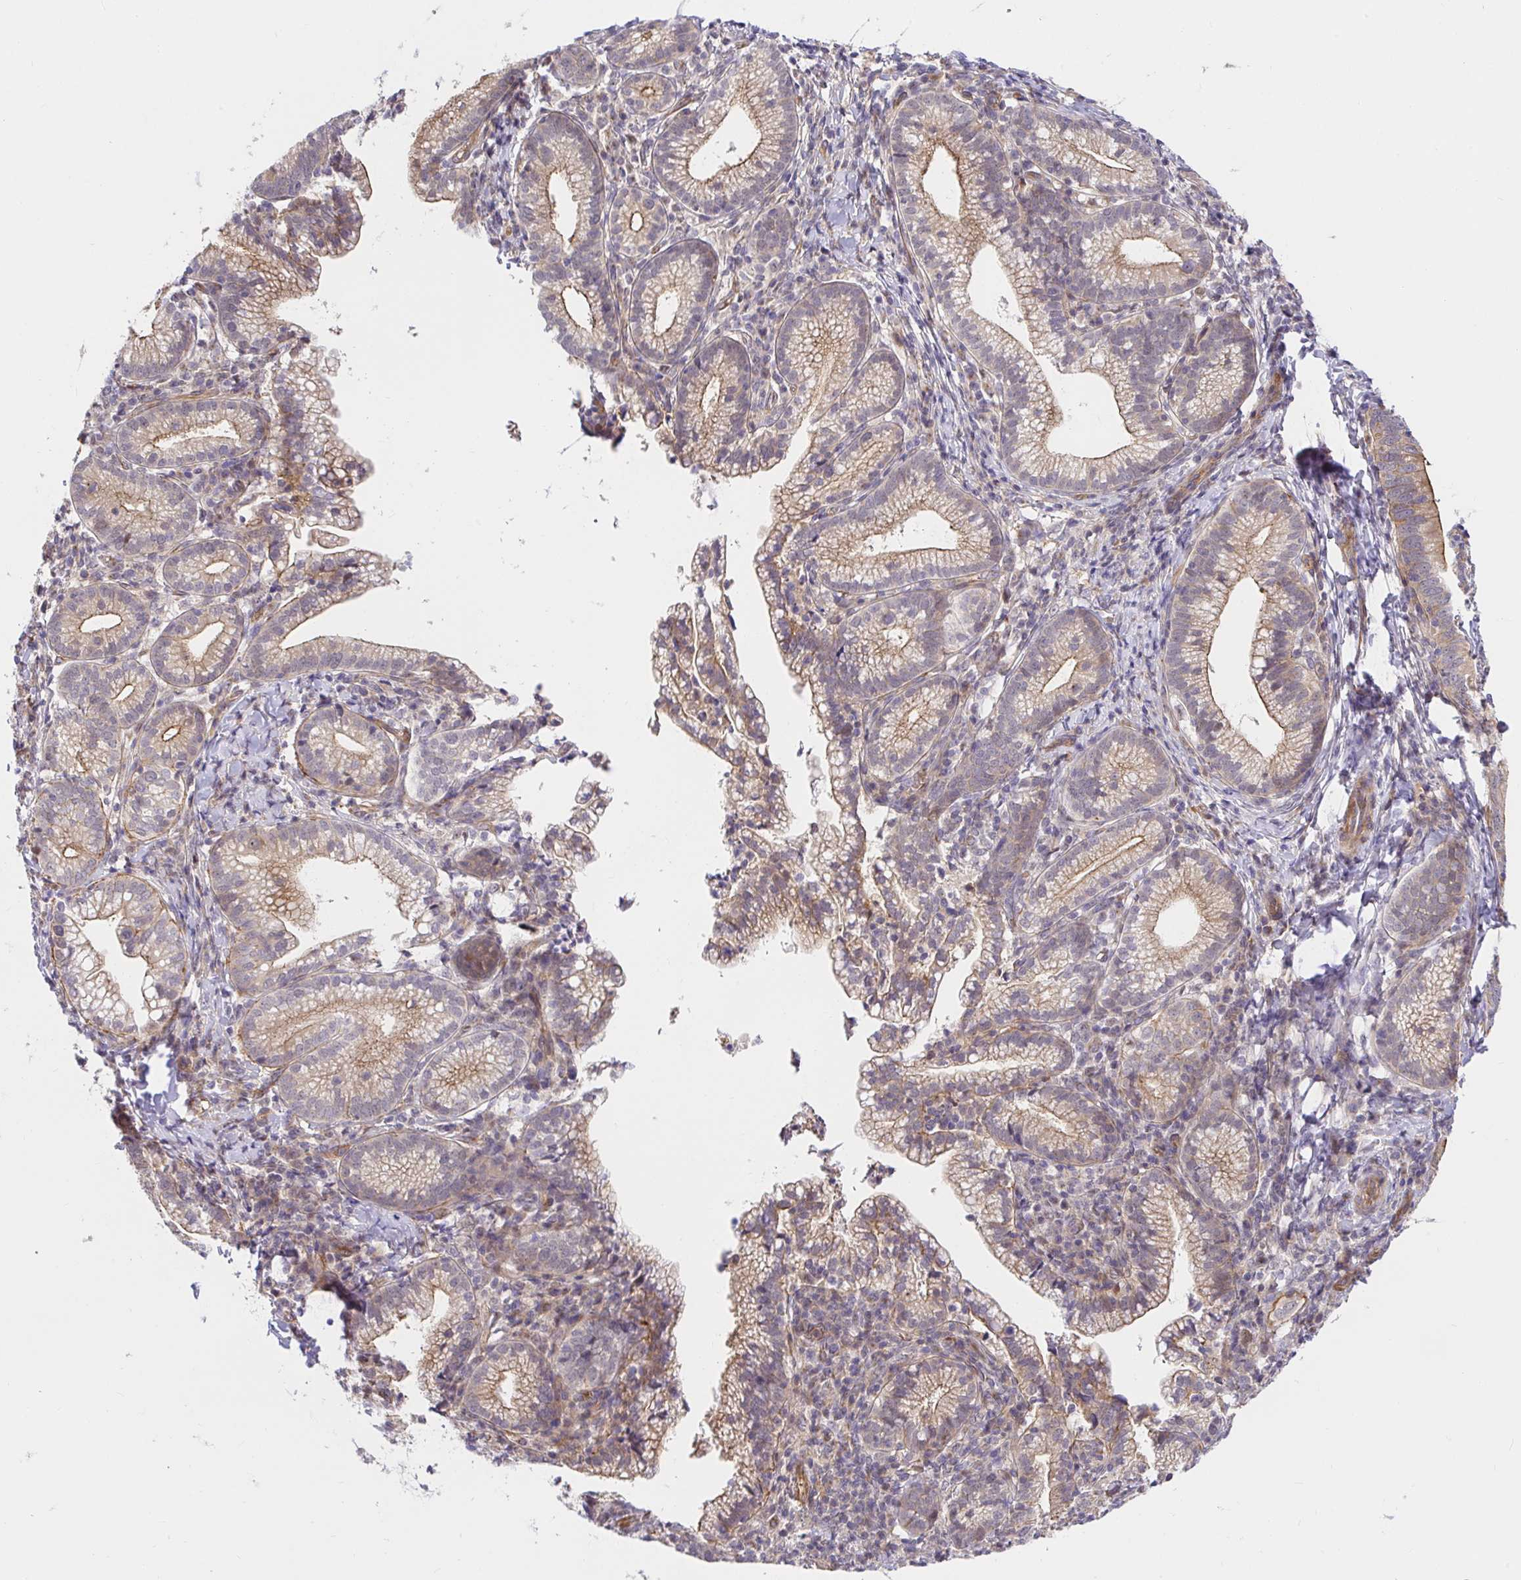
{"staining": {"intensity": "moderate", "quantity": "25%-75%", "location": "cytoplasmic/membranous"}, "tissue": "cervical cancer", "cell_type": "Tumor cells", "image_type": "cancer", "snomed": [{"axis": "morphology", "description": "Normal tissue, NOS"}, {"axis": "morphology", "description": "Adenocarcinoma, NOS"}, {"axis": "topography", "description": "Cervix"}], "caption": "Immunohistochemical staining of human adenocarcinoma (cervical) displays moderate cytoplasmic/membranous protein expression in about 25%-75% of tumor cells.", "gene": "TRIM55", "patient": {"sex": "female", "age": 44}}